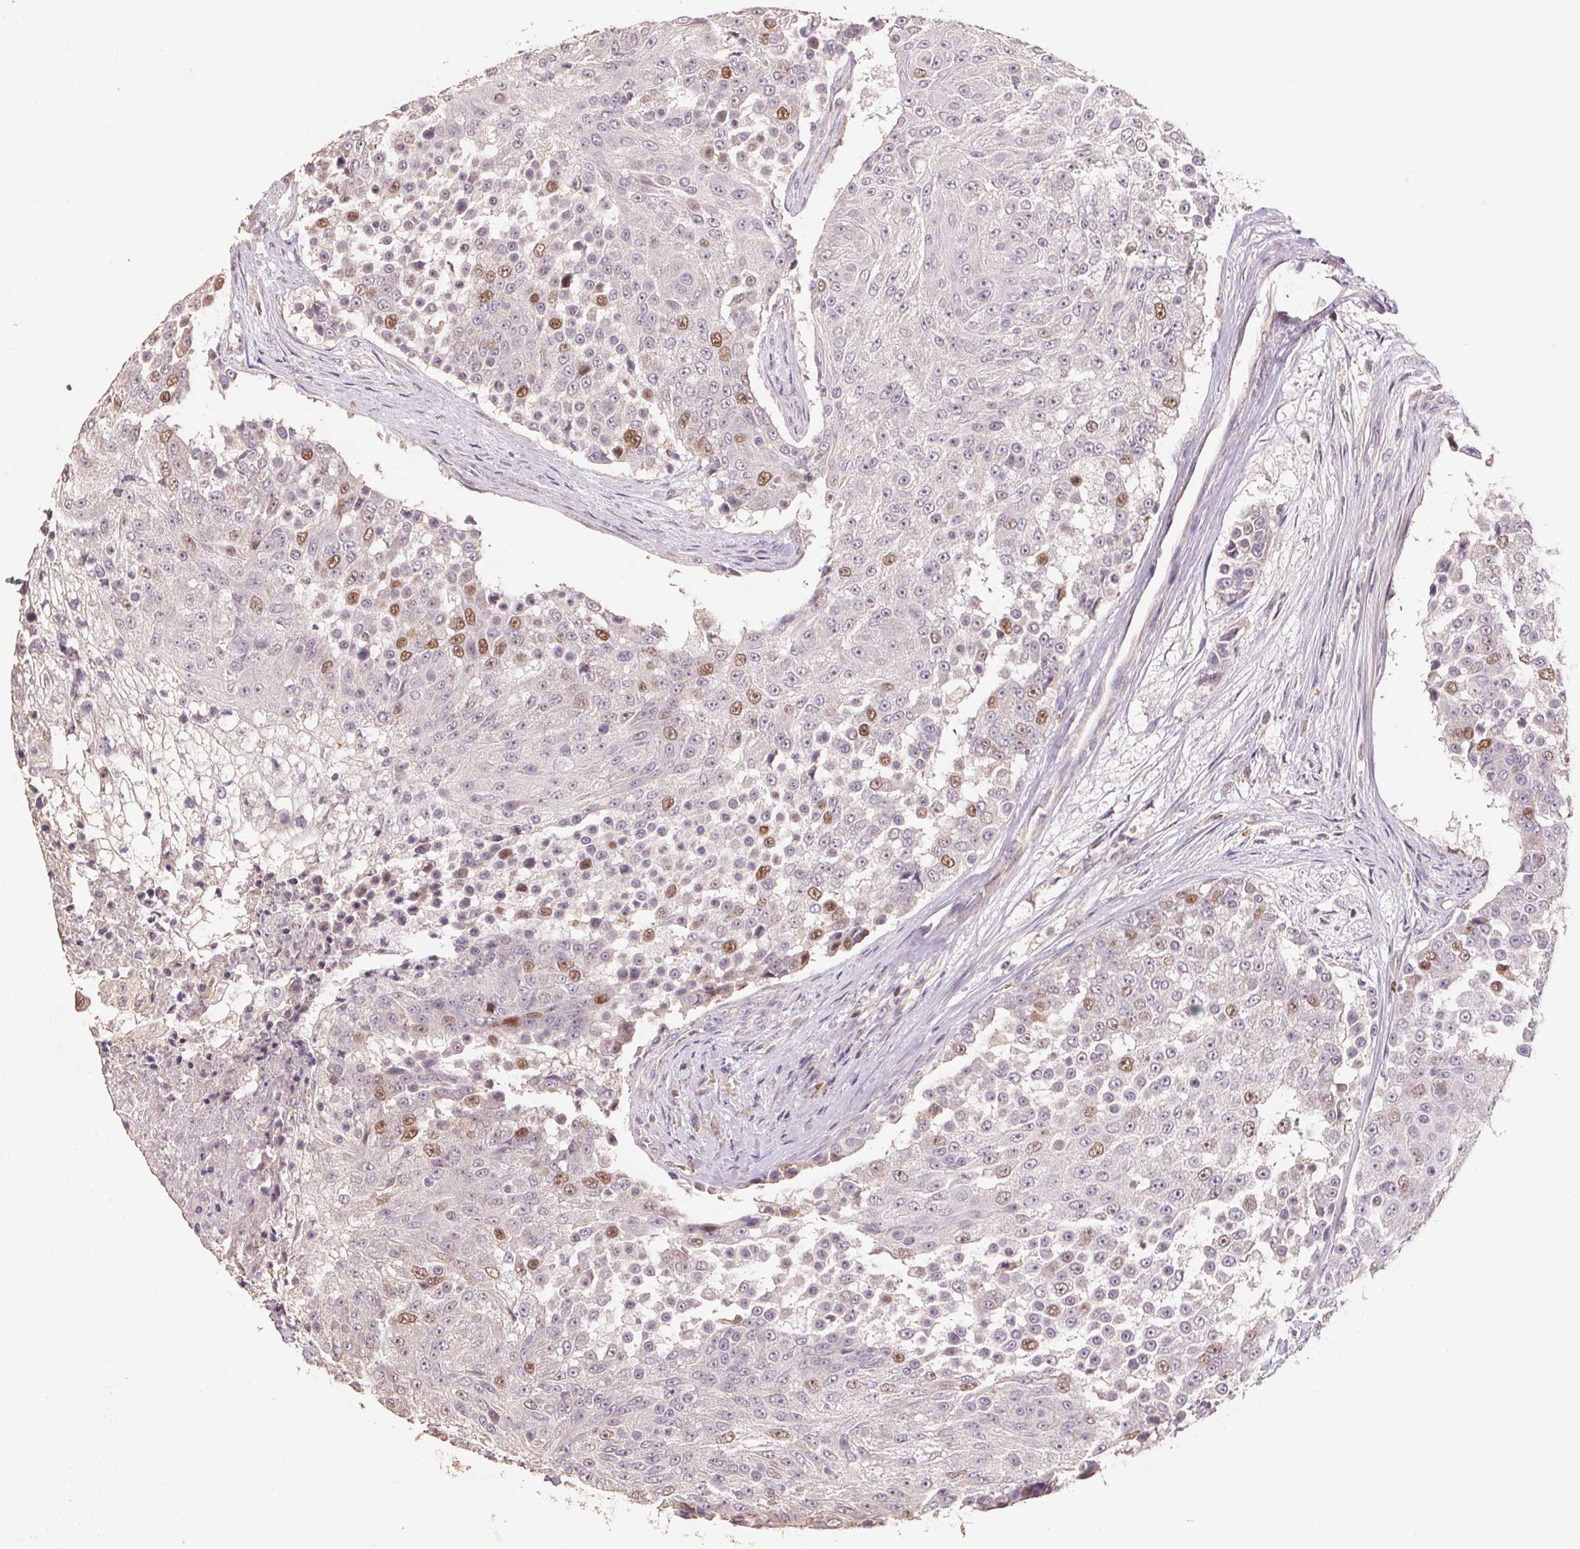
{"staining": {"intensity": "moderate", "quantity": "<25%", "location": "nuclear"}, "tissue": "urothelial cancer", "cell_type": "Tumor cells", "image_type": "cancer", "snomed": [{"axis": "morphology", "description": "Urothelial carcinoma, High grade"}, {"axis": "topography", "description": "Urinary bladder"}], "caption": "Immunohistochemistry photomicrograph of neoplastic tissue: human urothelial cancer stained using IHC displays low levels of moderate protein expression localized specifically in the nuclear of tumor cells, appearing as a nuclear brown color.", "gene": "CENPF", "patient": {"sex": "female", "age": 63}}